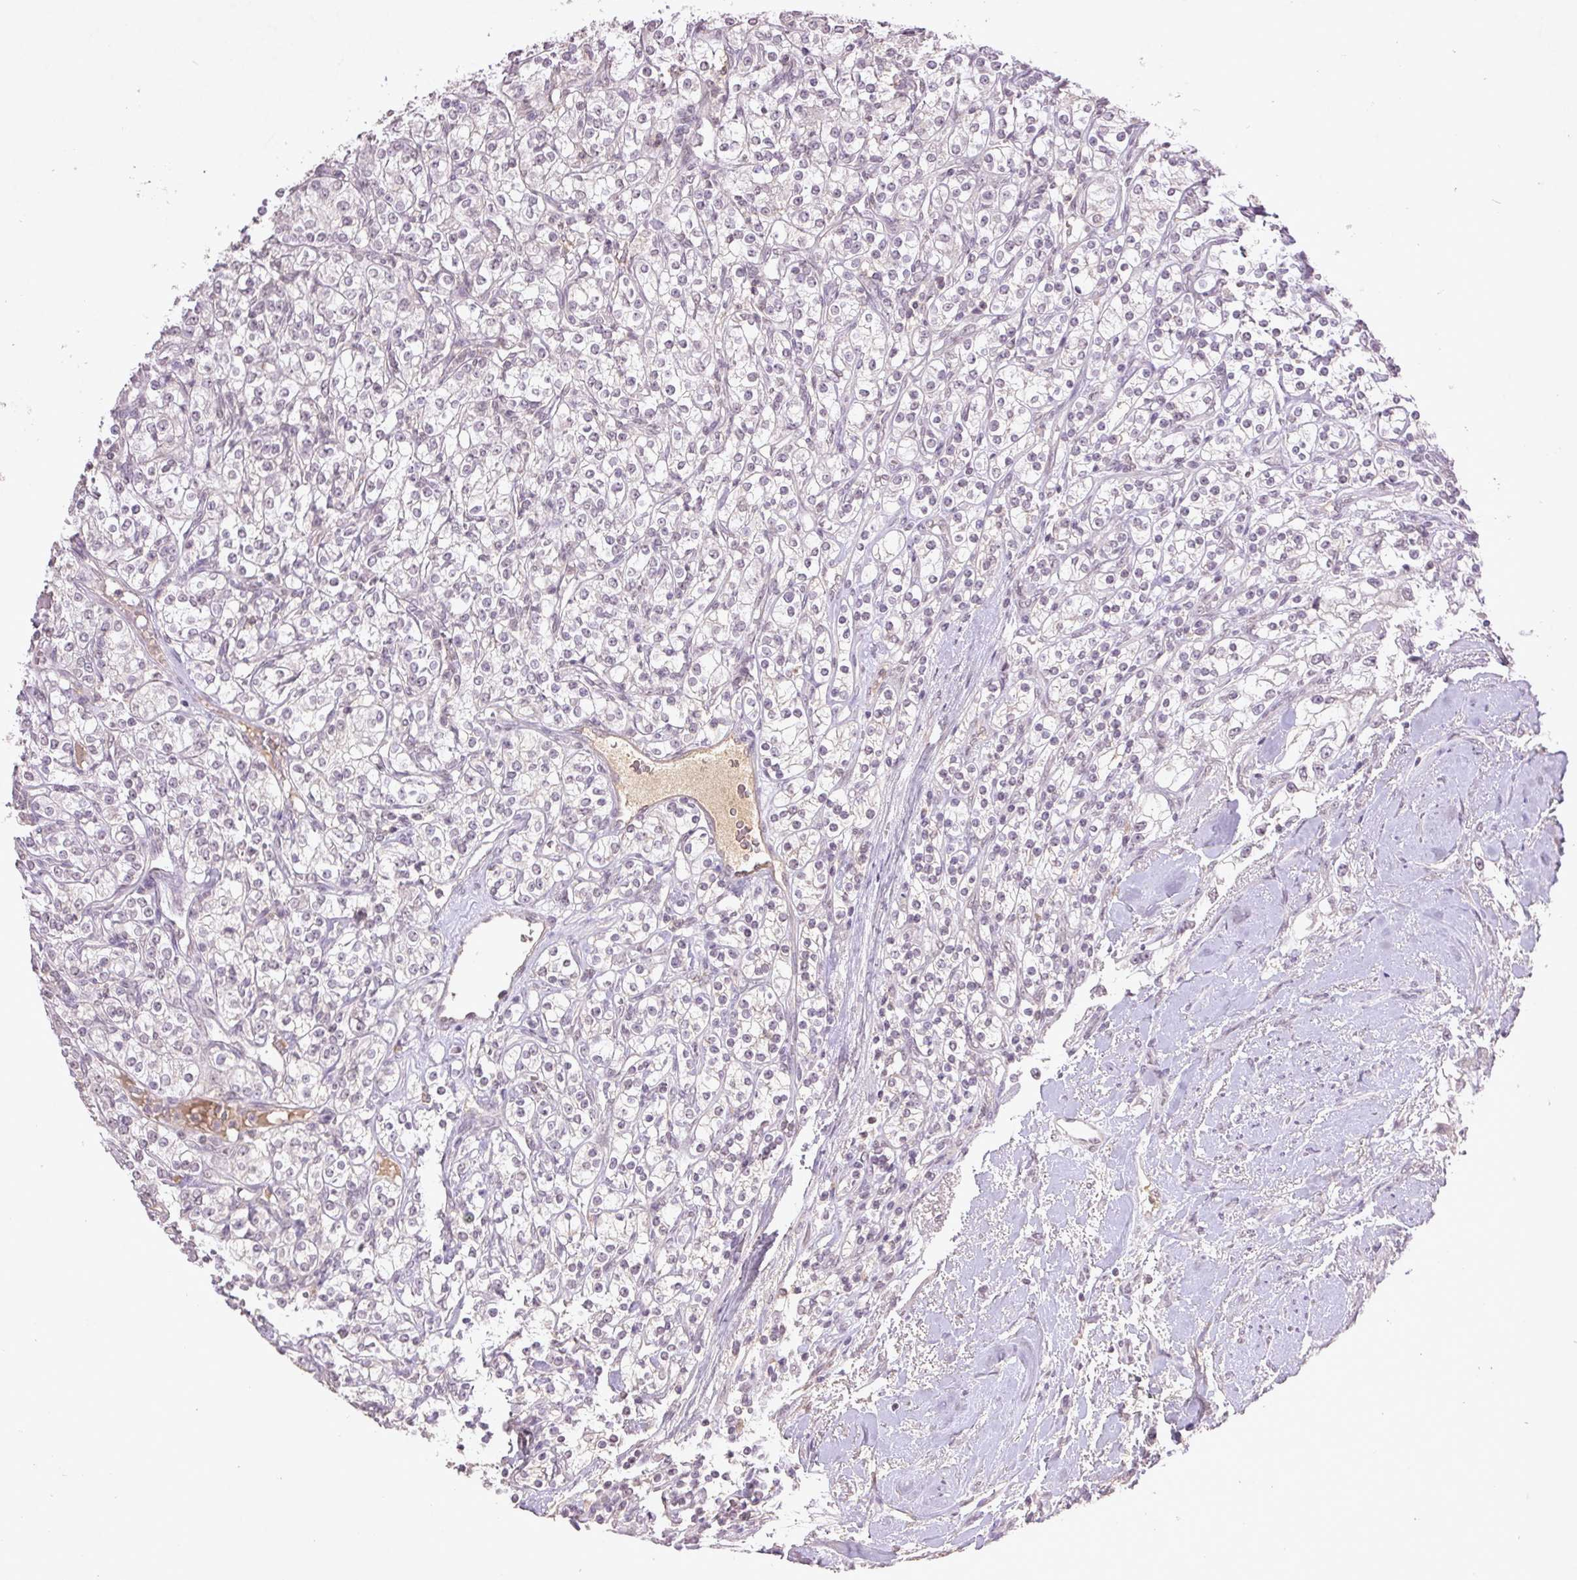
{"staining": {"intensity": "negative", "quantity": "none", "location": "none"}, "tissue": "renal cancer", "cell_type": "Tumor cells", "image_type": "cancer", "snomed": [{"axis": "morphology", "description": "Adenocarcinoma, NOS"}, {"axis": "topography", "description": "Kidney"}], "caption": "This is an IHC micrograph of human renal cancer (adenocarcinoma). There is no staining in tumor cells.", "gene": "FAM168B", "patient": {"sex": "male", "age": 77}}